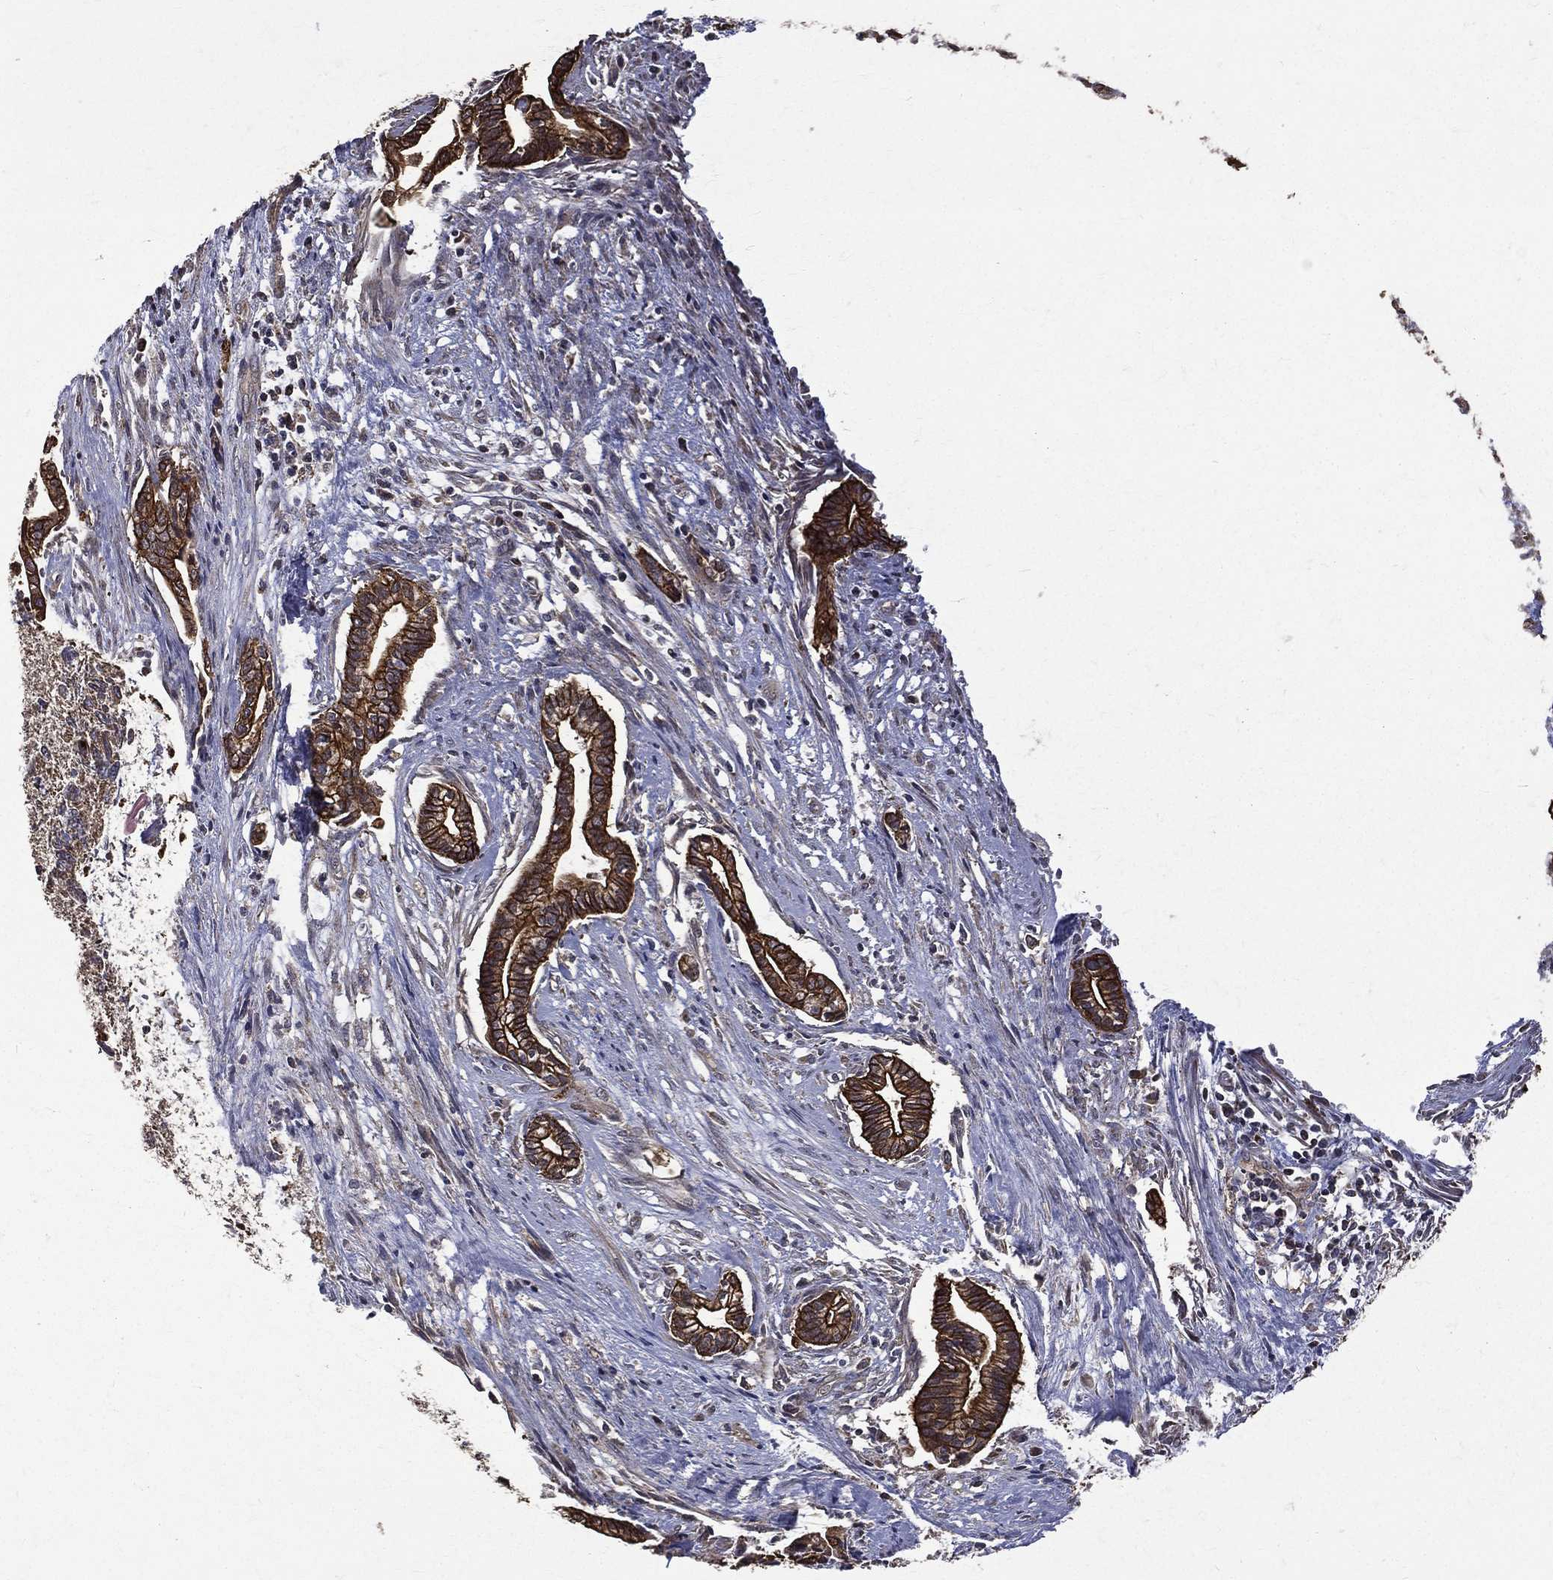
{"staining": {"intensity": "strong", "quantity": ">75%", "location": "cytoplasmic/membranous"}, "tissue": "cervical cancer", "cell_type": "Tumor cells", "image_type": "cancer", "snomed": [{"axis": "morphology", "description": "Adenocarcinoma, NOS"}, {"axis": "topography", "description": "Cervix"}], "caption": "The immunohistochemical stain highlights strong cytoplasmic/membranous expression in tumor cells of adenocarcinoma (cervical) tissue.", "gene": "RPGR", "patient": {"sex": "female", "age": 62}}